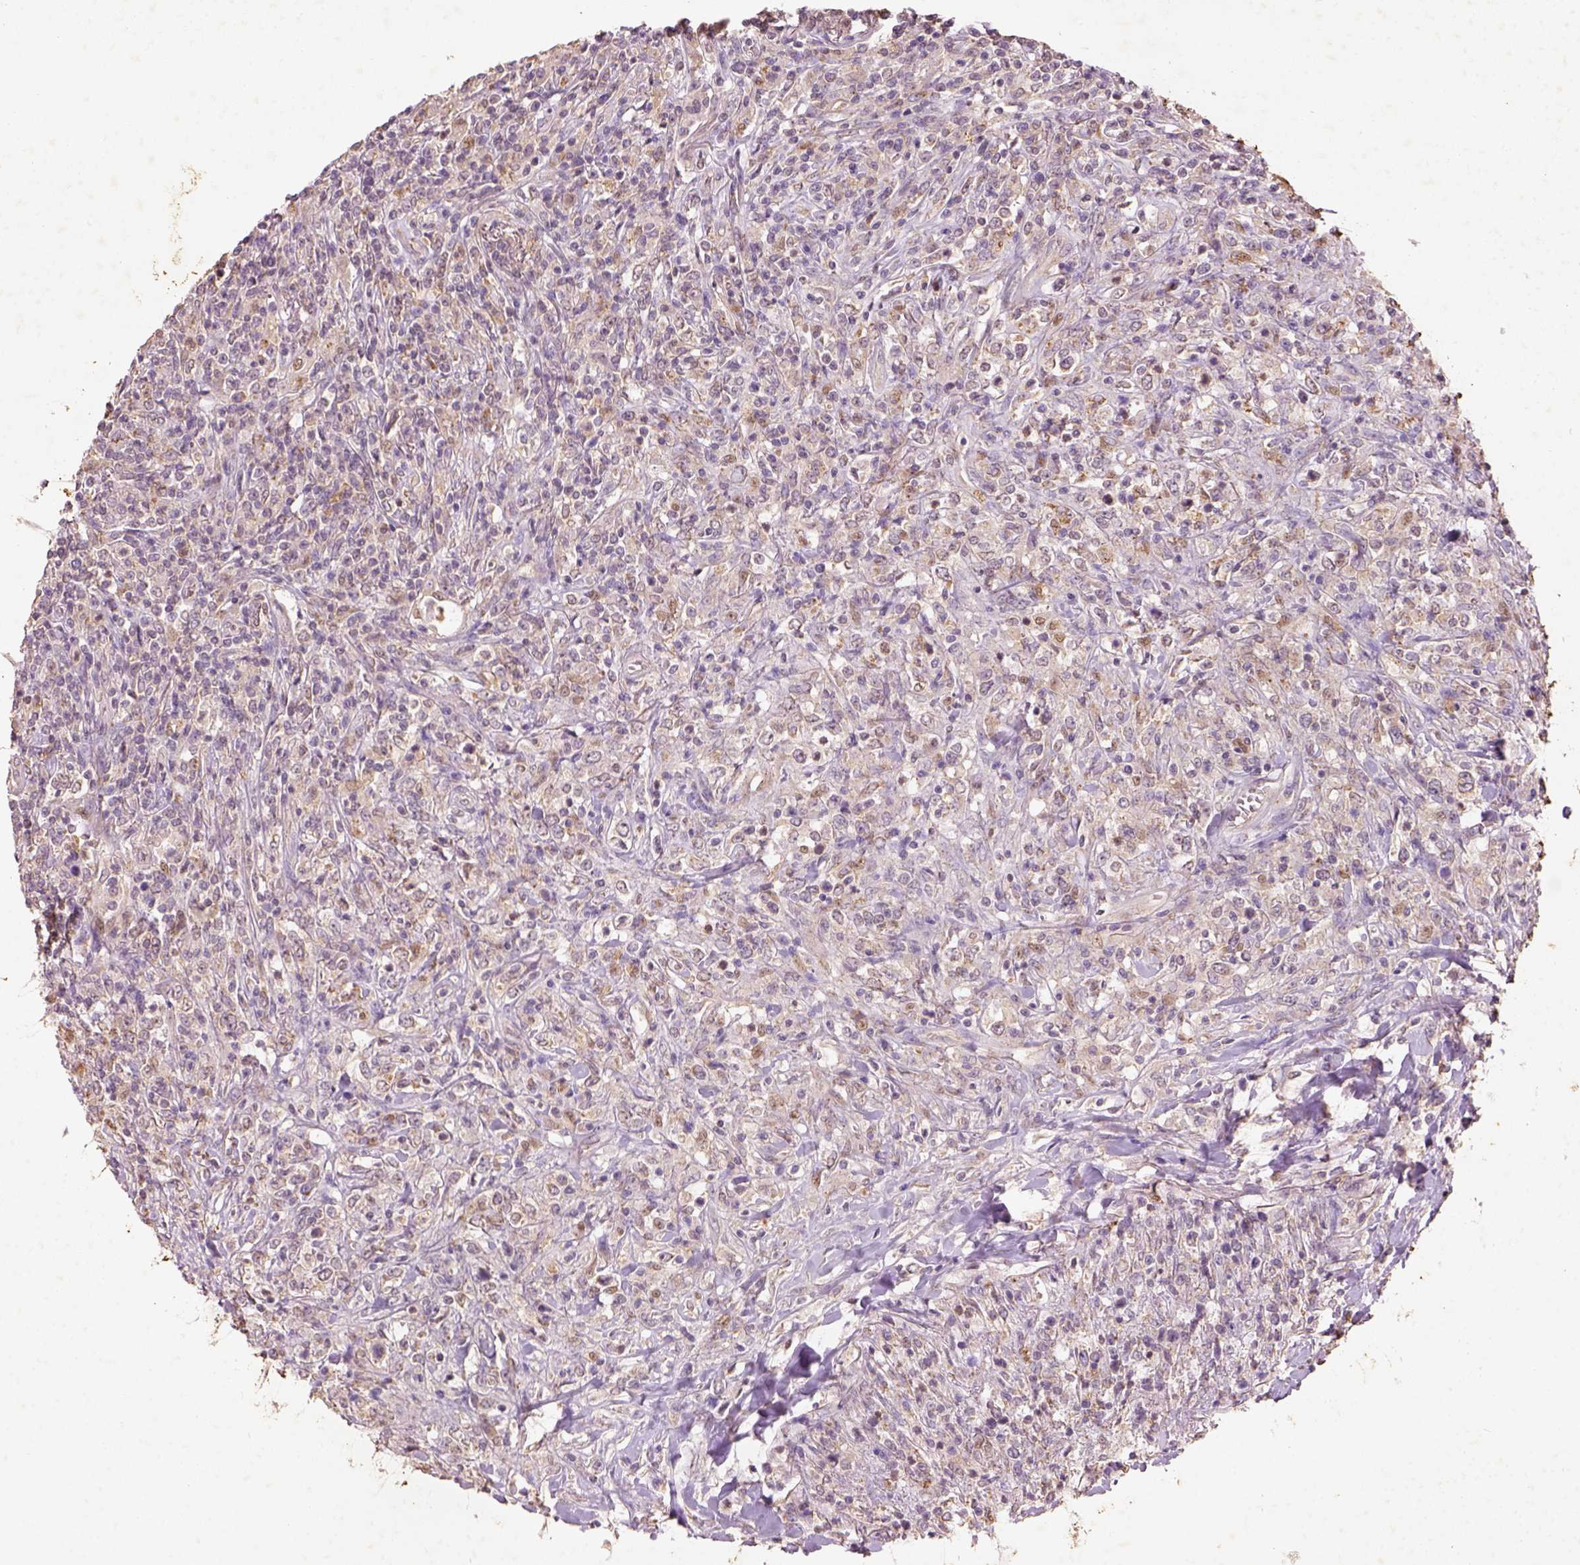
{"staining": {"intensity": "negative", "quantity": "none", "location": "none"}, "tissue": "lymphoma", "cell_type": "Tumor cells", "image_type": "cancer", "snomed": [{"axis": "morphology", "description": "Malignant lymphoma, non-Hodgkin's type, High grade"}, {"axis": "topography", "description": "Lung"}], "caption": "Immunohistochemistry (IHC) of high-grade malignant lymphoma, non-Hodgkin's type exhibits no staining in tumor cells.", "gene": "AP2B1", "patient": {"sex": "male", "age": 79}}